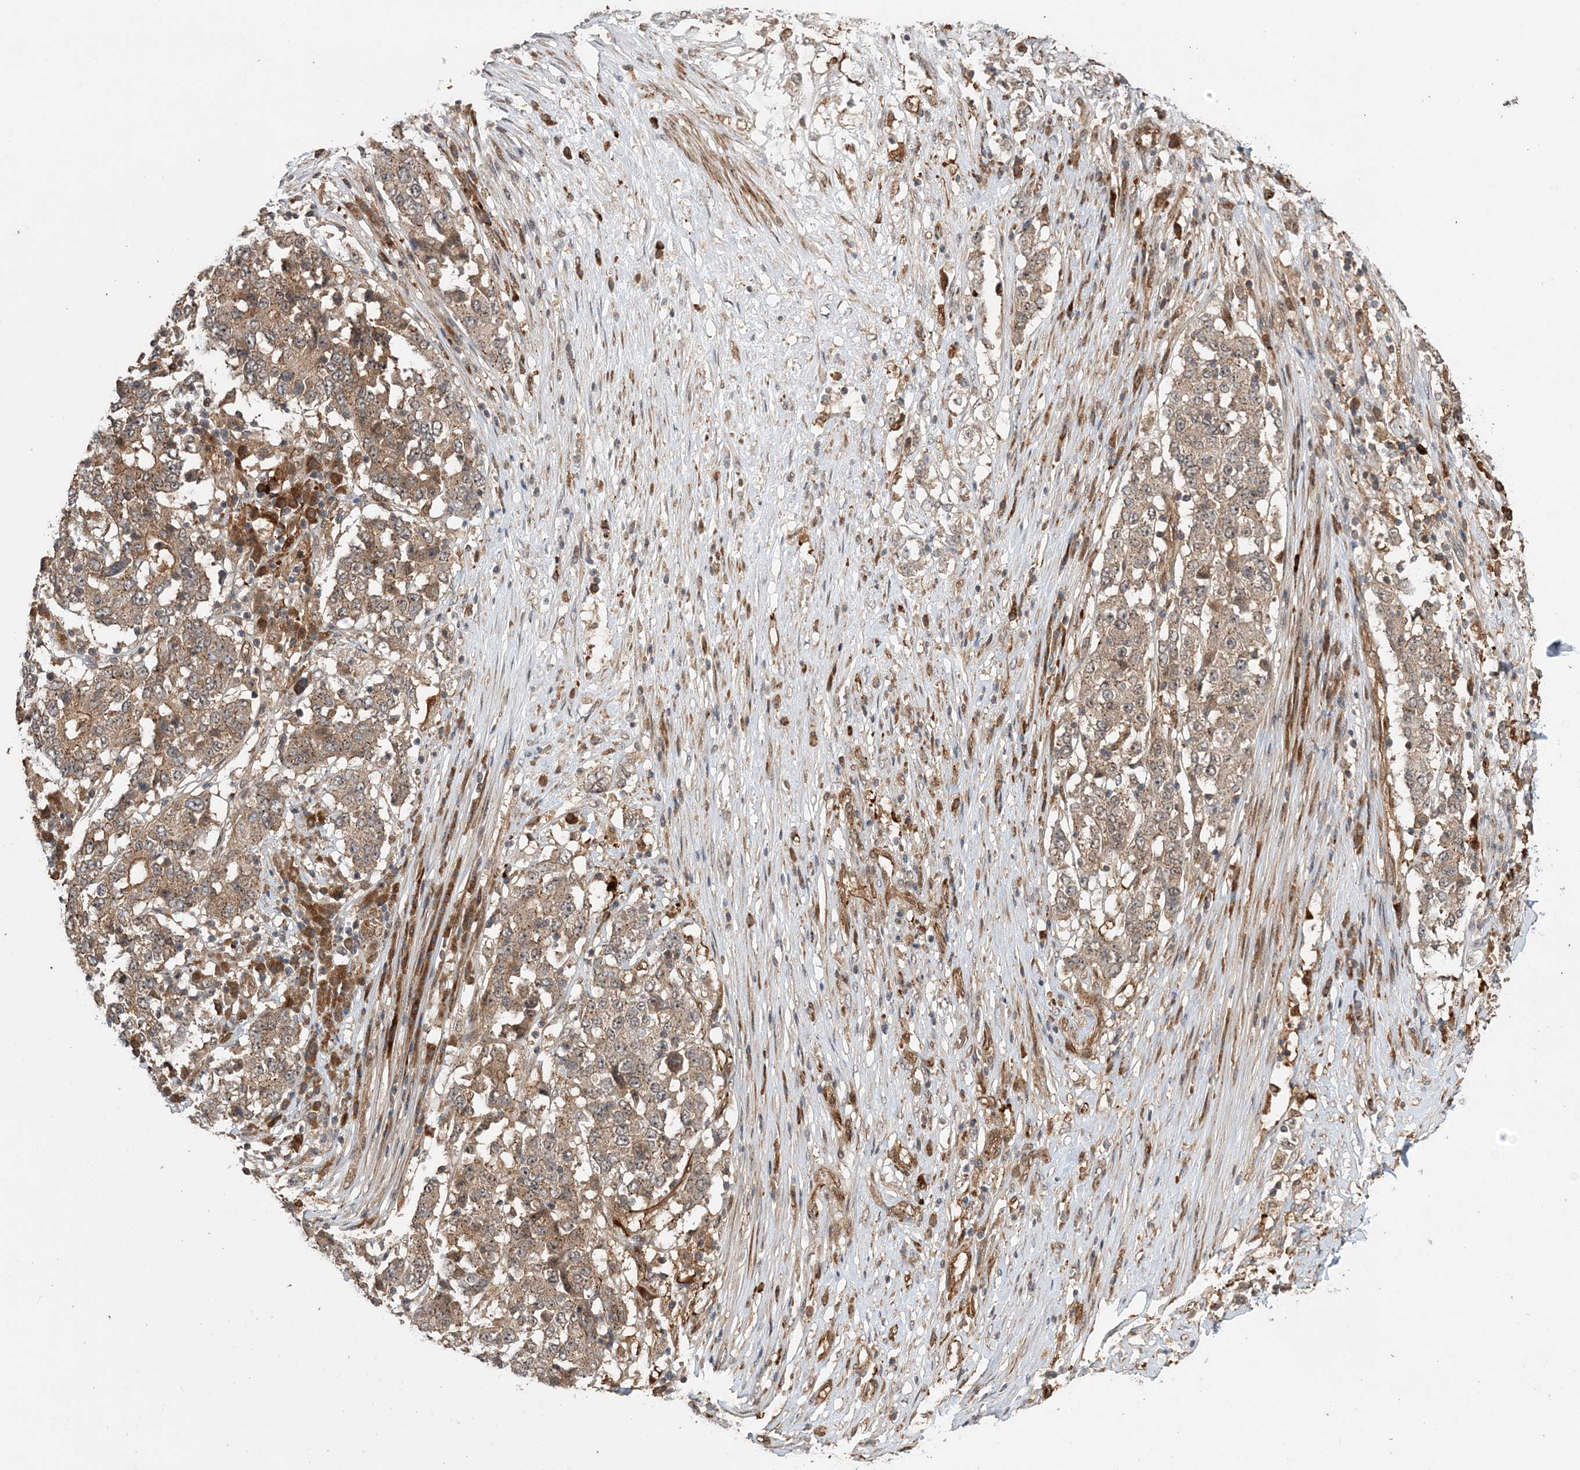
{"staining": {"intensity": "weak", "quantity": ">75%", "location": "cytoplasmic/membranous"}, "tissue": "stomach cancer", "cell_type": "Tumor cells", "image_type": "cancer", "snomed": [{"axis": "morphology", "description": "Adenocarcinoma, NOS"}, {"axis": "topography", "description": "Stomach"}], "caption": "A micrograph of human stomach cancer (adenocarcinoma) stained for a protein exhibits weak cytoplasmic/membranous brown staining in tumor cells.", "gene": "UBTD2", "patient": {"sex": "male", "age": 59}}